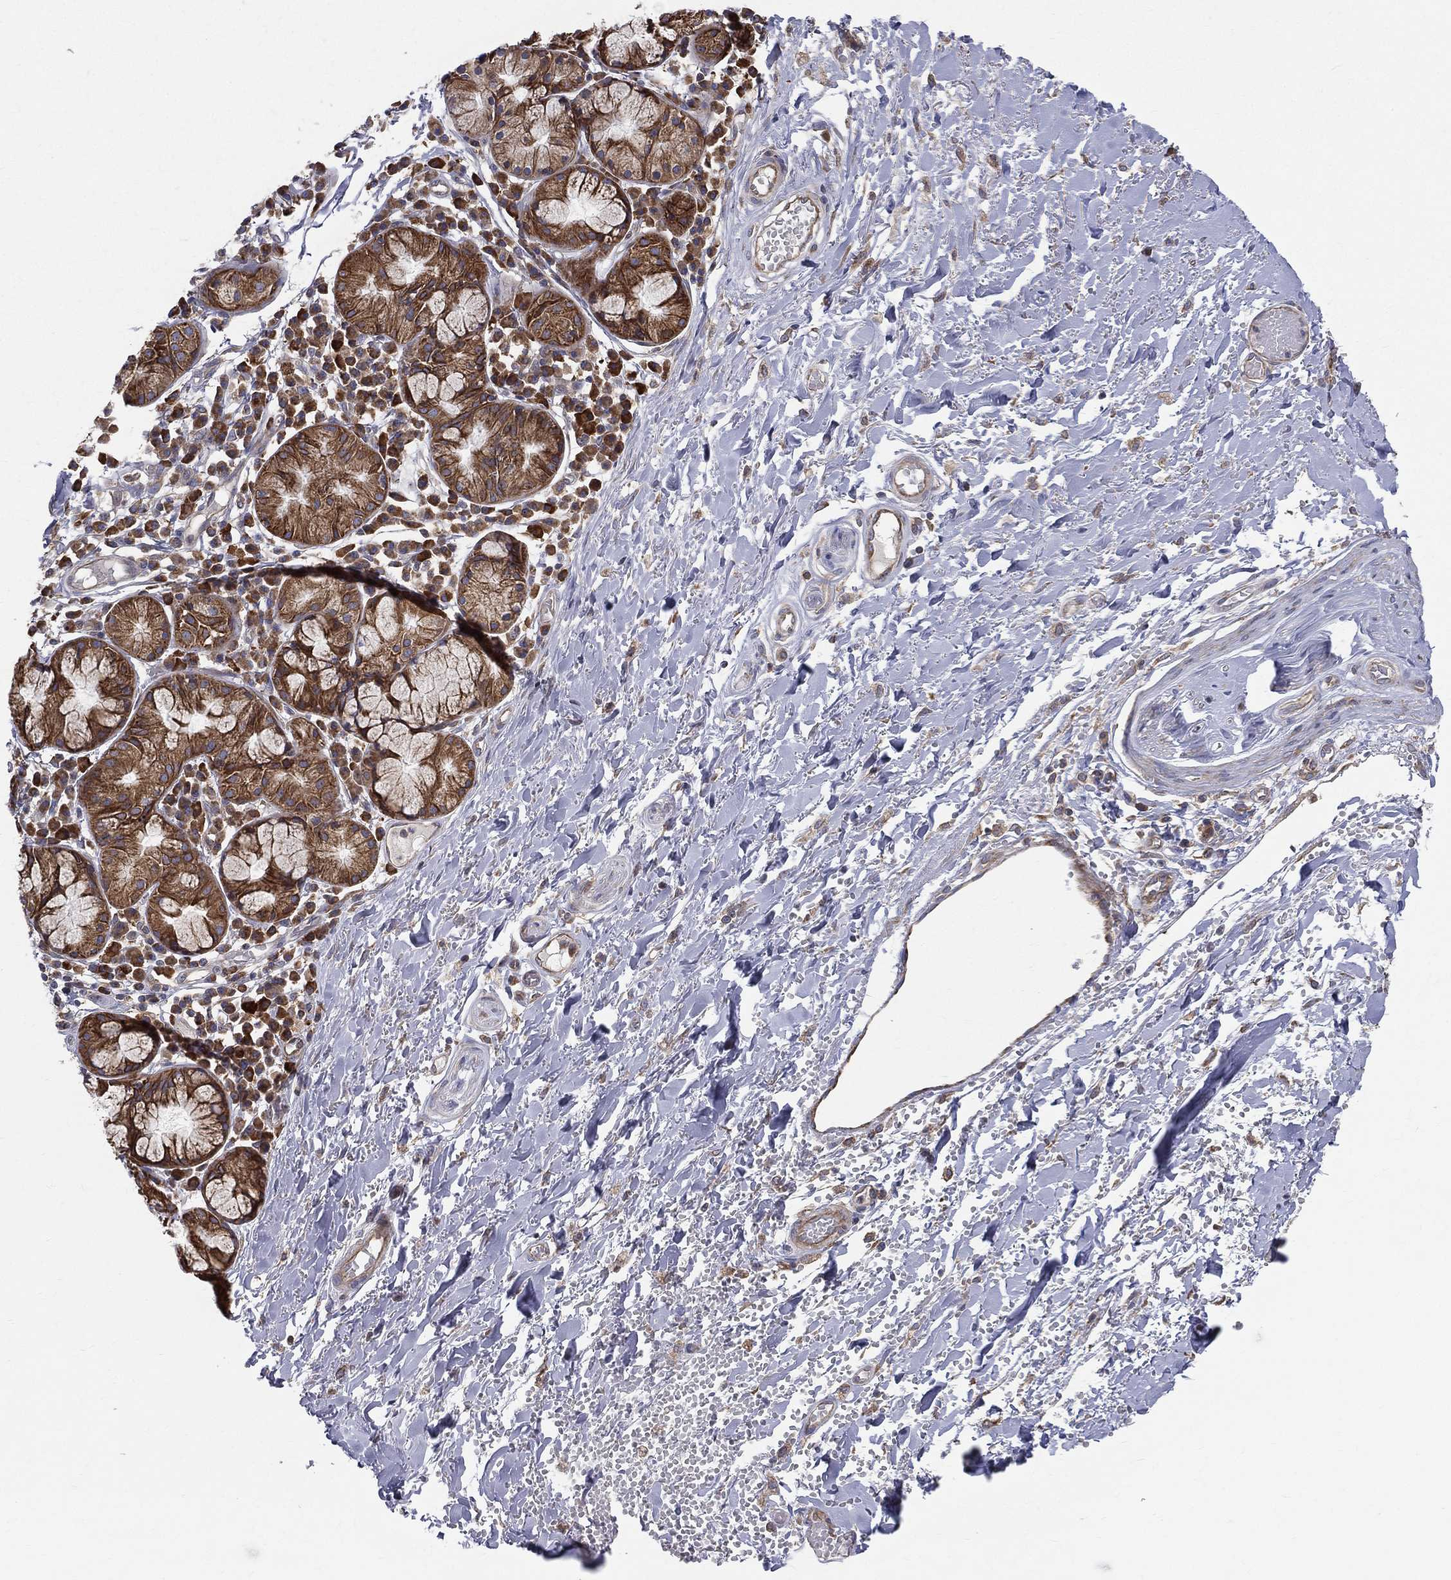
{"staining": {"intensity": "negative", "quantity": "none", "location": "none"}, "tissue": "adipose tissue", "cell_type": "Adipocytes", "image_type": "normal", "snomed": [{"axis": "morphology", "description": "Normal tissue, NOS"}, {"axis": "topography", "description": "Cartilage tissue"}], "caption": "The photomicrograph demonstrates no significant expression in adipocytes of adipose tissue. Nuclei are stained in blue.", "gene": "MIX23", "patient": {"sex": "male", "age": 81}}